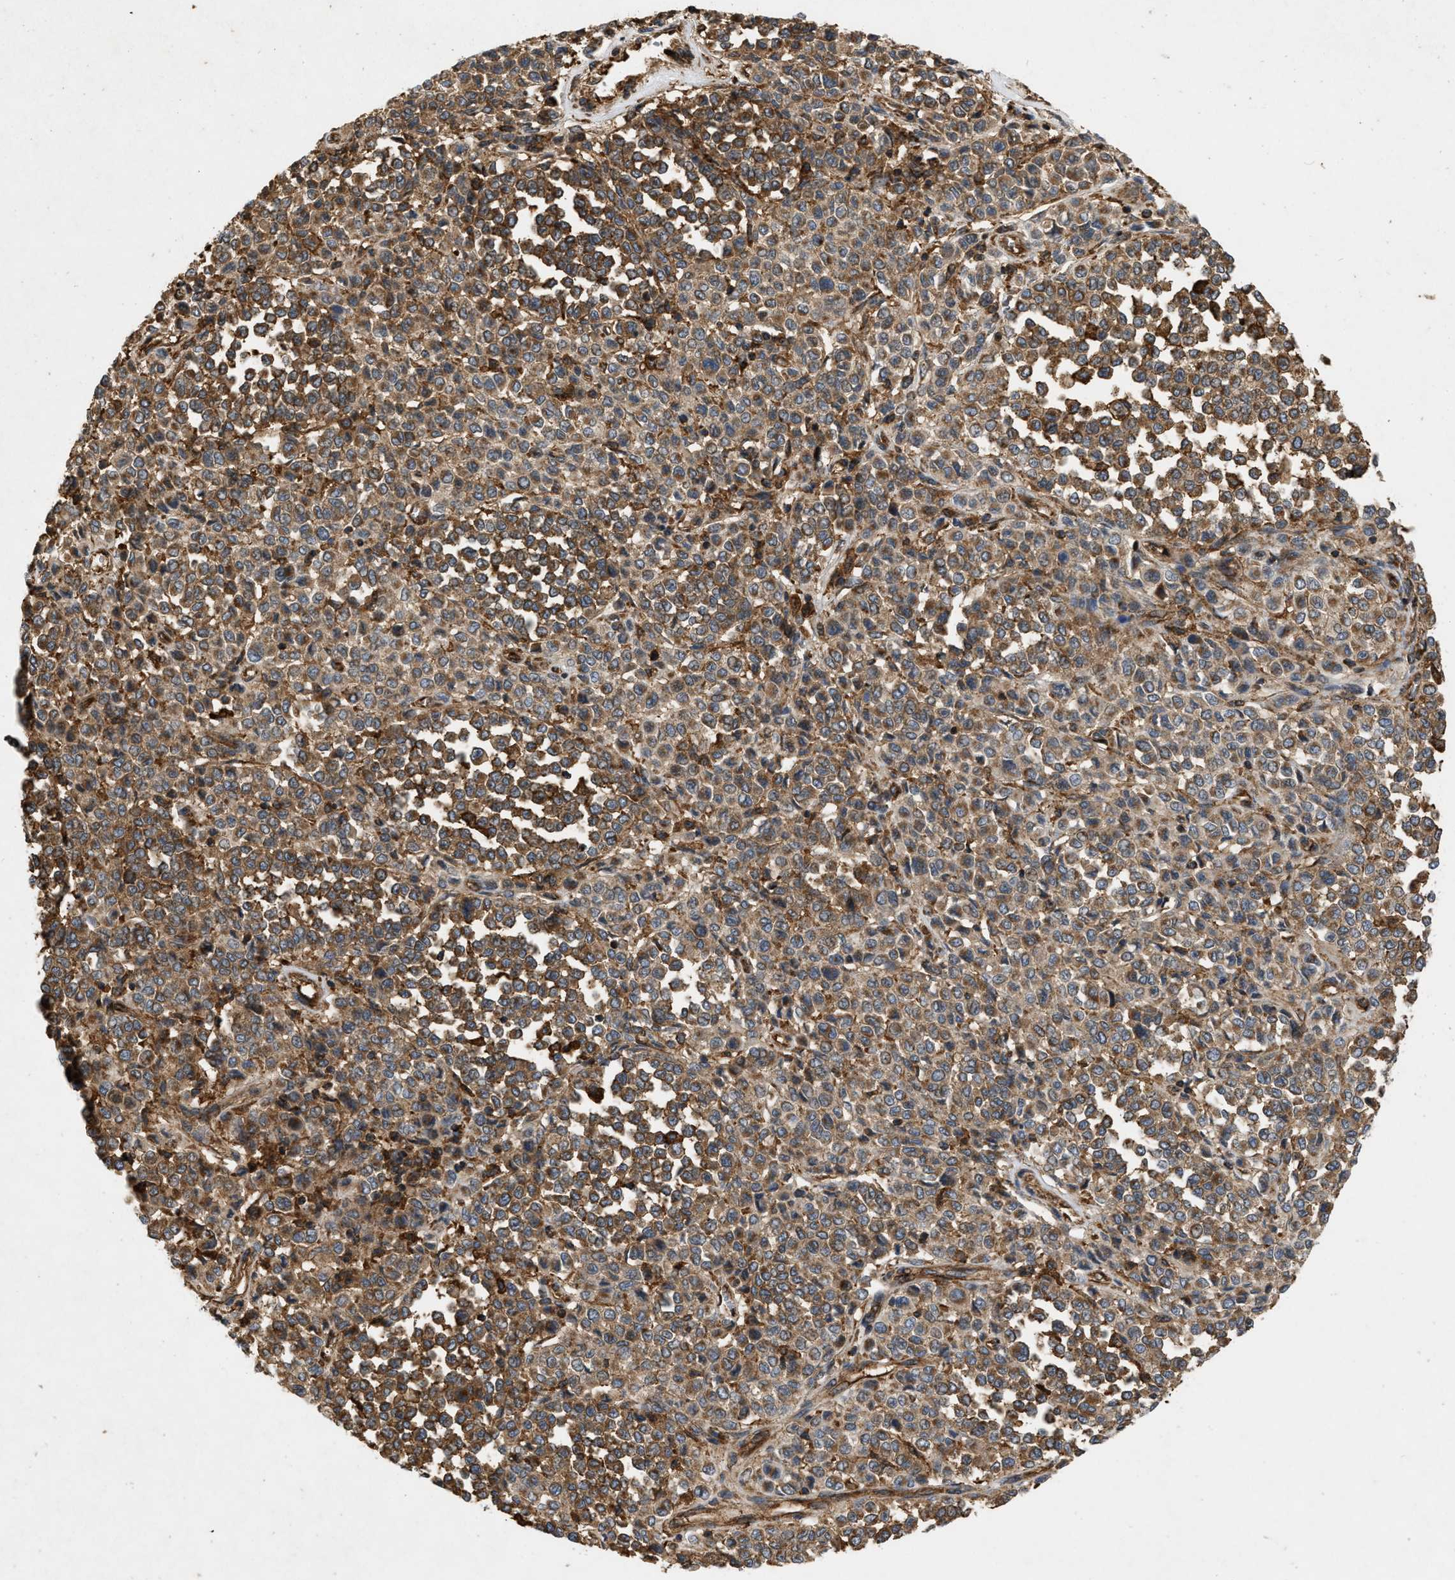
{"staining": {"intensity": "strong", "quantity": ">75%", "location": "cytoplasmic/membranous"}, "tissue": "melanoma", "cell_type": "Tumor cells", "image_type": "cancer", "snomed": [{"axis": "morphology", "description": "Malignant melanoma, Metastatic site"}, {"axis": "topography", "description": "Pancreas"}], "caption": "Immunohistochemical staining of melanoma displays high levels of strong cytoplasmic/membranous staining in about >75% of tumor cells.", "gene": "GNB4", "patient": {"sex": "female", "age": 30}}